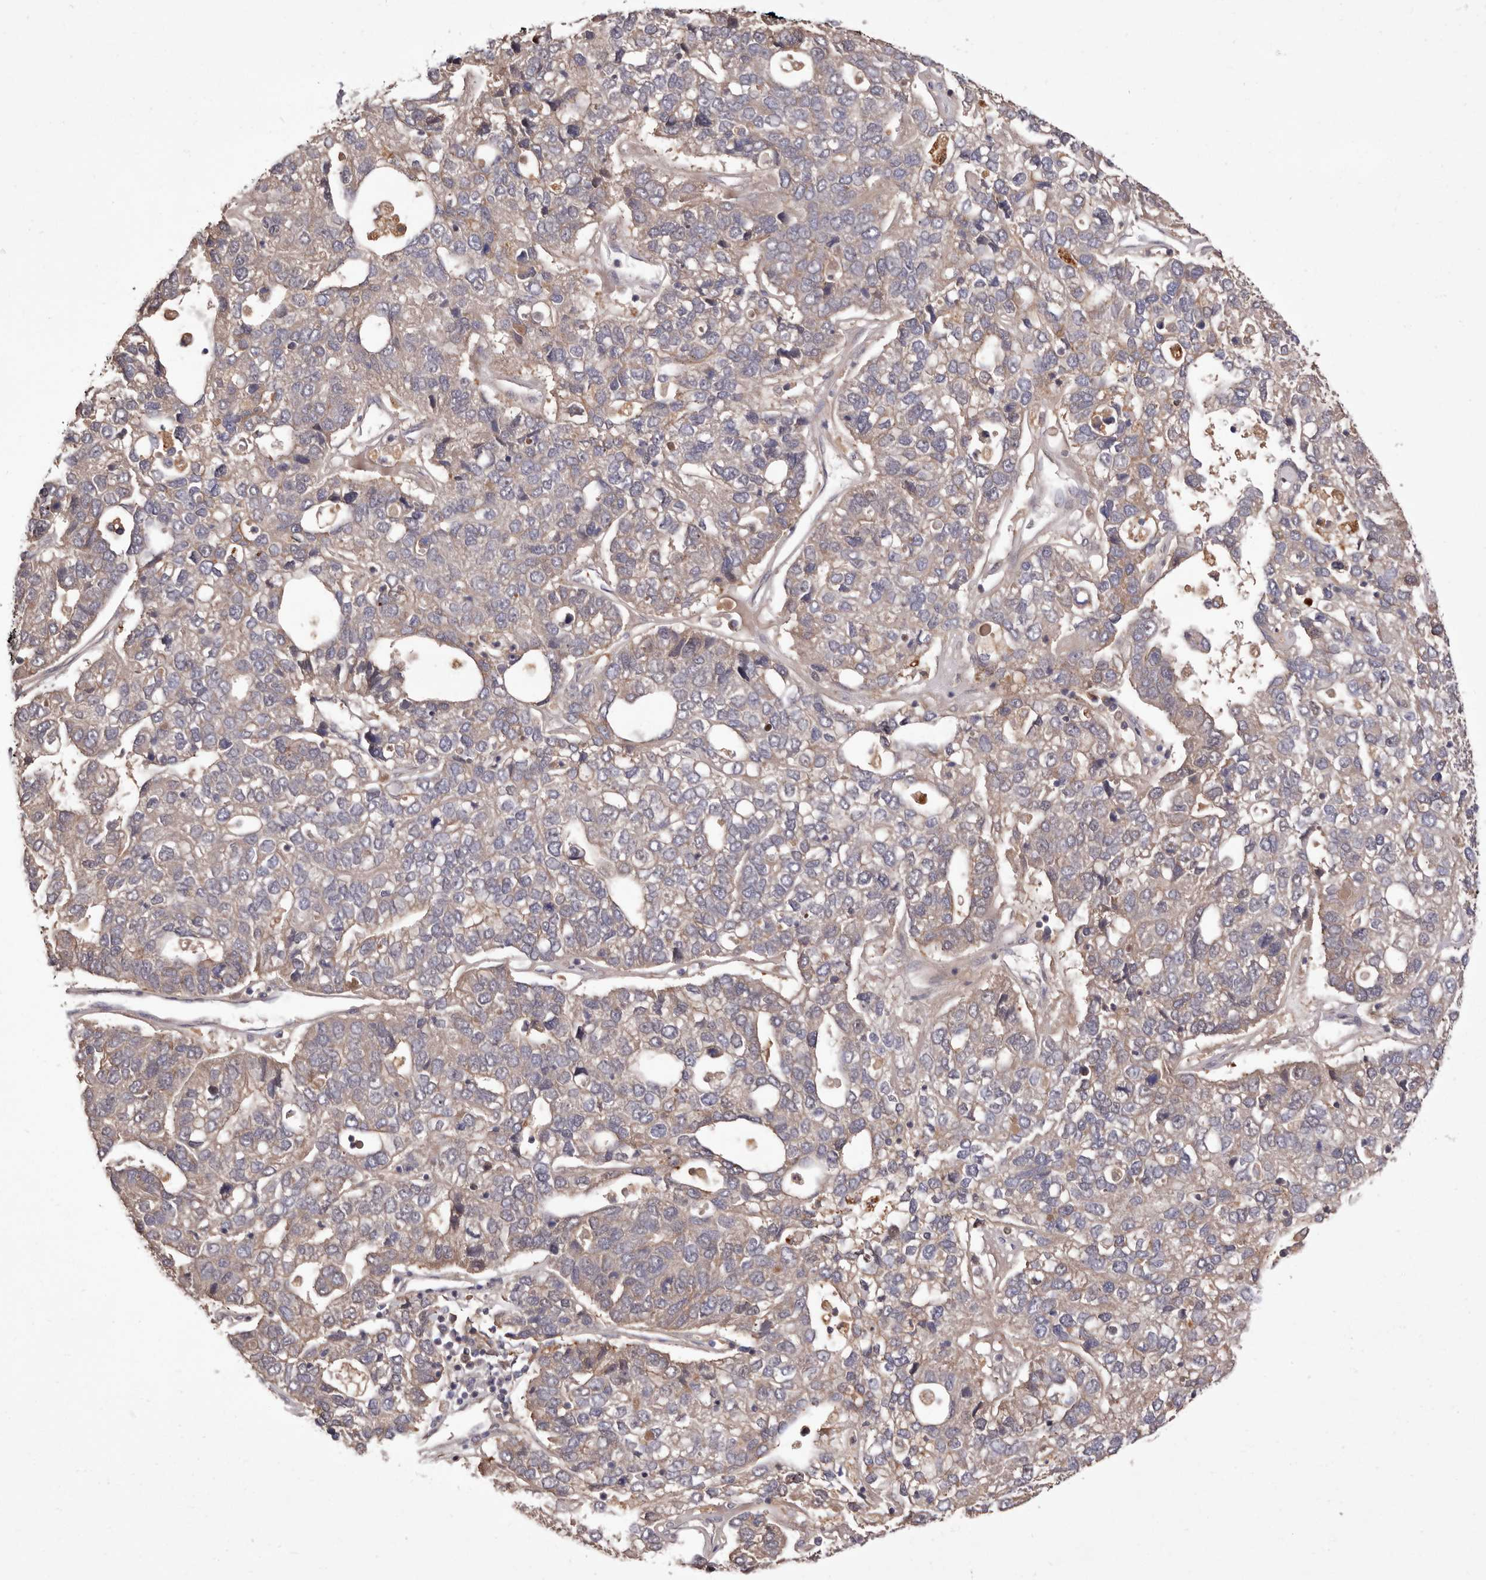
{"staining": {"intensity": "weak", "quantity": ">75%", "location": "cytoplasmic/membranous"}, "tissue": "pancreatic cancer", "cell_type": "Tumor cells", "image_type": "cancer", "snomed": [{"axis": "morphology", "description": "Adenocarcinoma, NOS"}, {"axis": "topography", "description": "Pancreas"}], "caption": "Pancreatic cancer stained for a protein (brown) exhibits weak cytoplasmic/membranous positive expression in about >75% of tumor cells.", "gene": "DOP1A", "patient": {"sex": "female", "age": 61}}